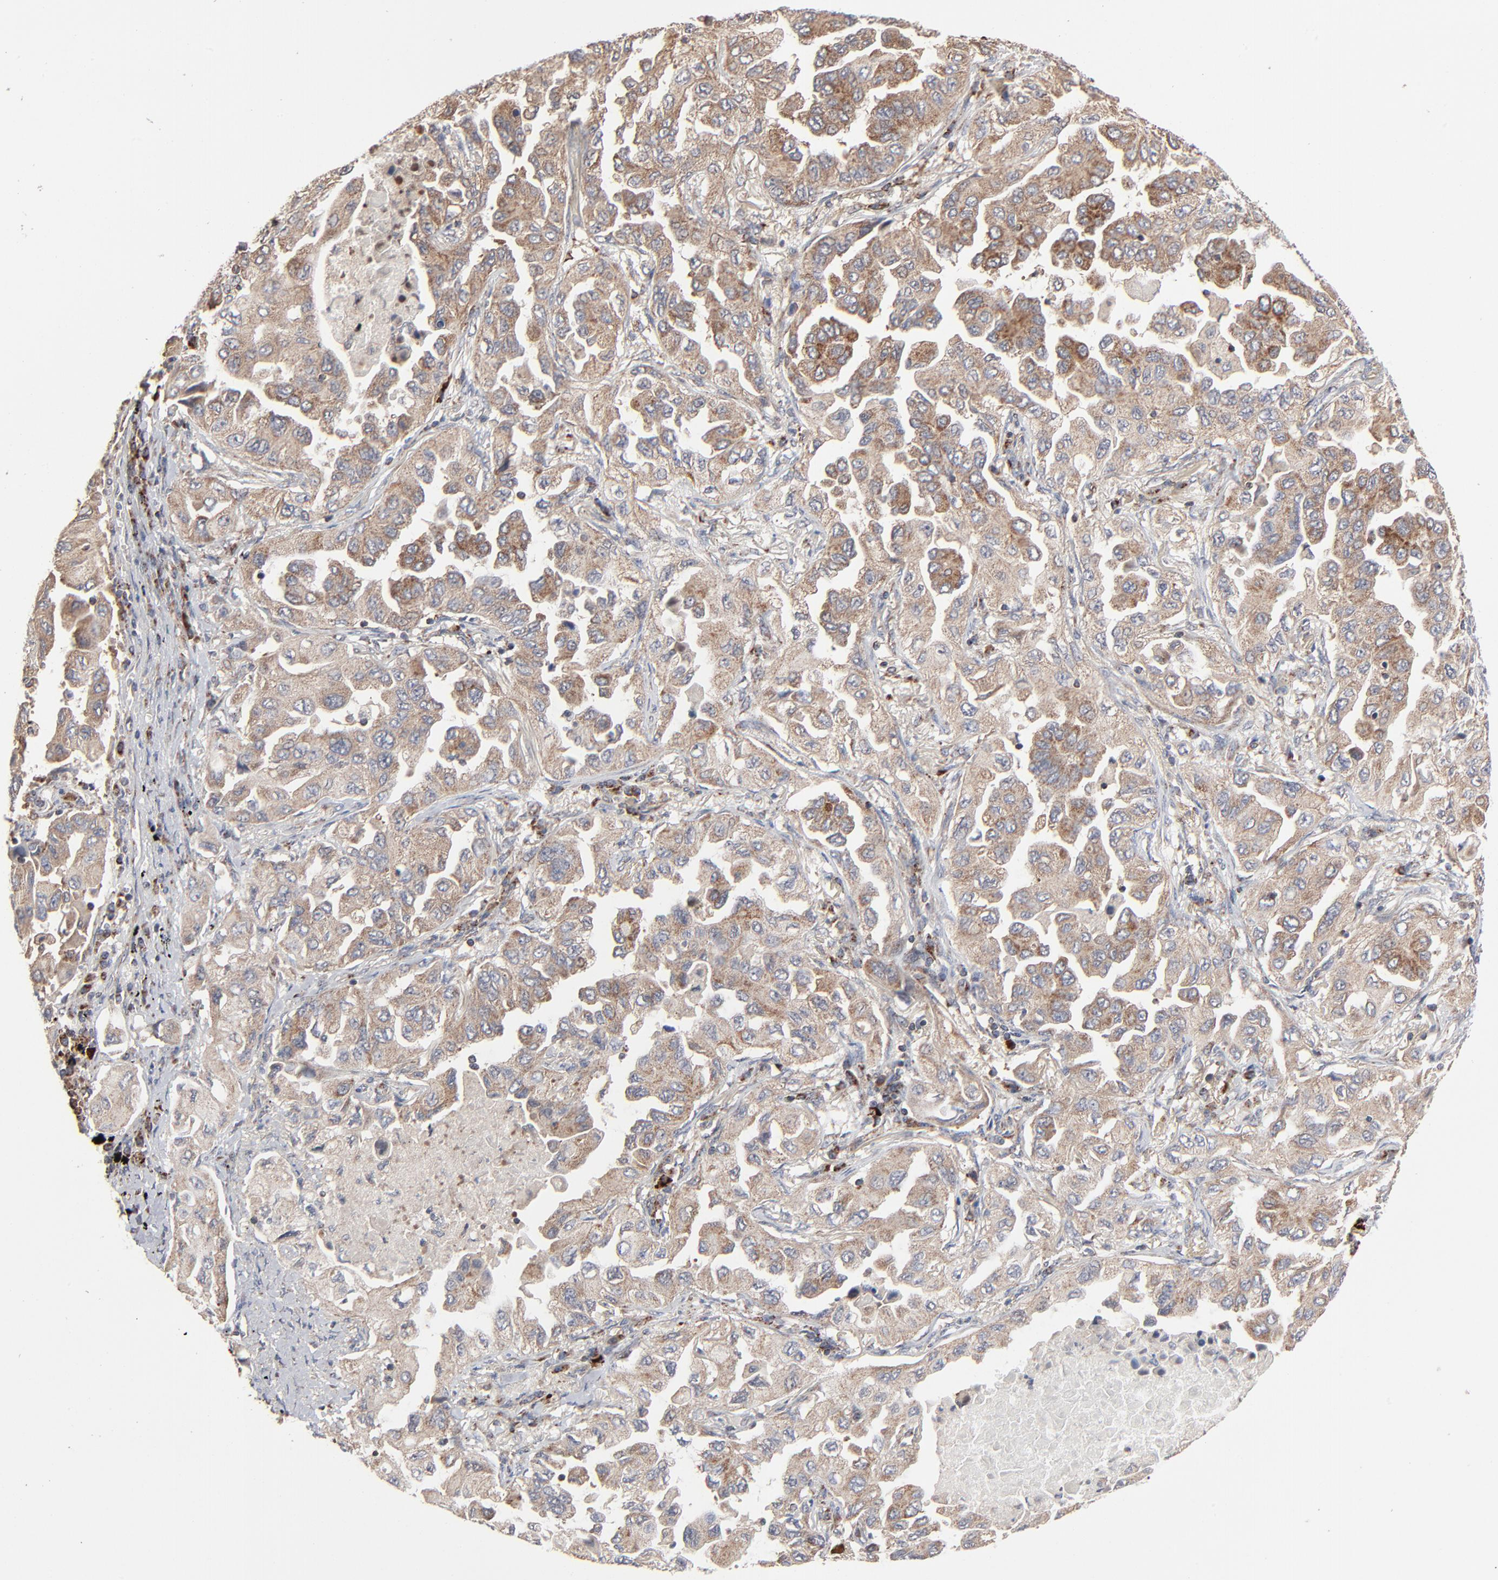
{"staining": {"intensity": "moderate", "quantity": ">75%", "location": "cytoplasmic/membranous"}, "tissue": "lung cancer", "cell_type": "Tumor cells", "image_type": "cancer", "snomed": [{"axis": "morphology", "description": "Adenocarcinoma, NOS"}, {"axis": "topography", "description": "Lung"}], "caption": "High-power microscopy captured an immunohistochemistry photomicrograph of lung cancer (adenocarcinoma), revealing moderate cytoplasmic/membranous expression in approximately >75% of tumor cells. The staining is performed using DAB (3,3'-diaminobenzidine) brown chromogen to label protein expression. The nuclei are counter-stained blue using hematoxylin.", "gene": "ABLIM3", "patient": {"sex": "female", "age": 65}}